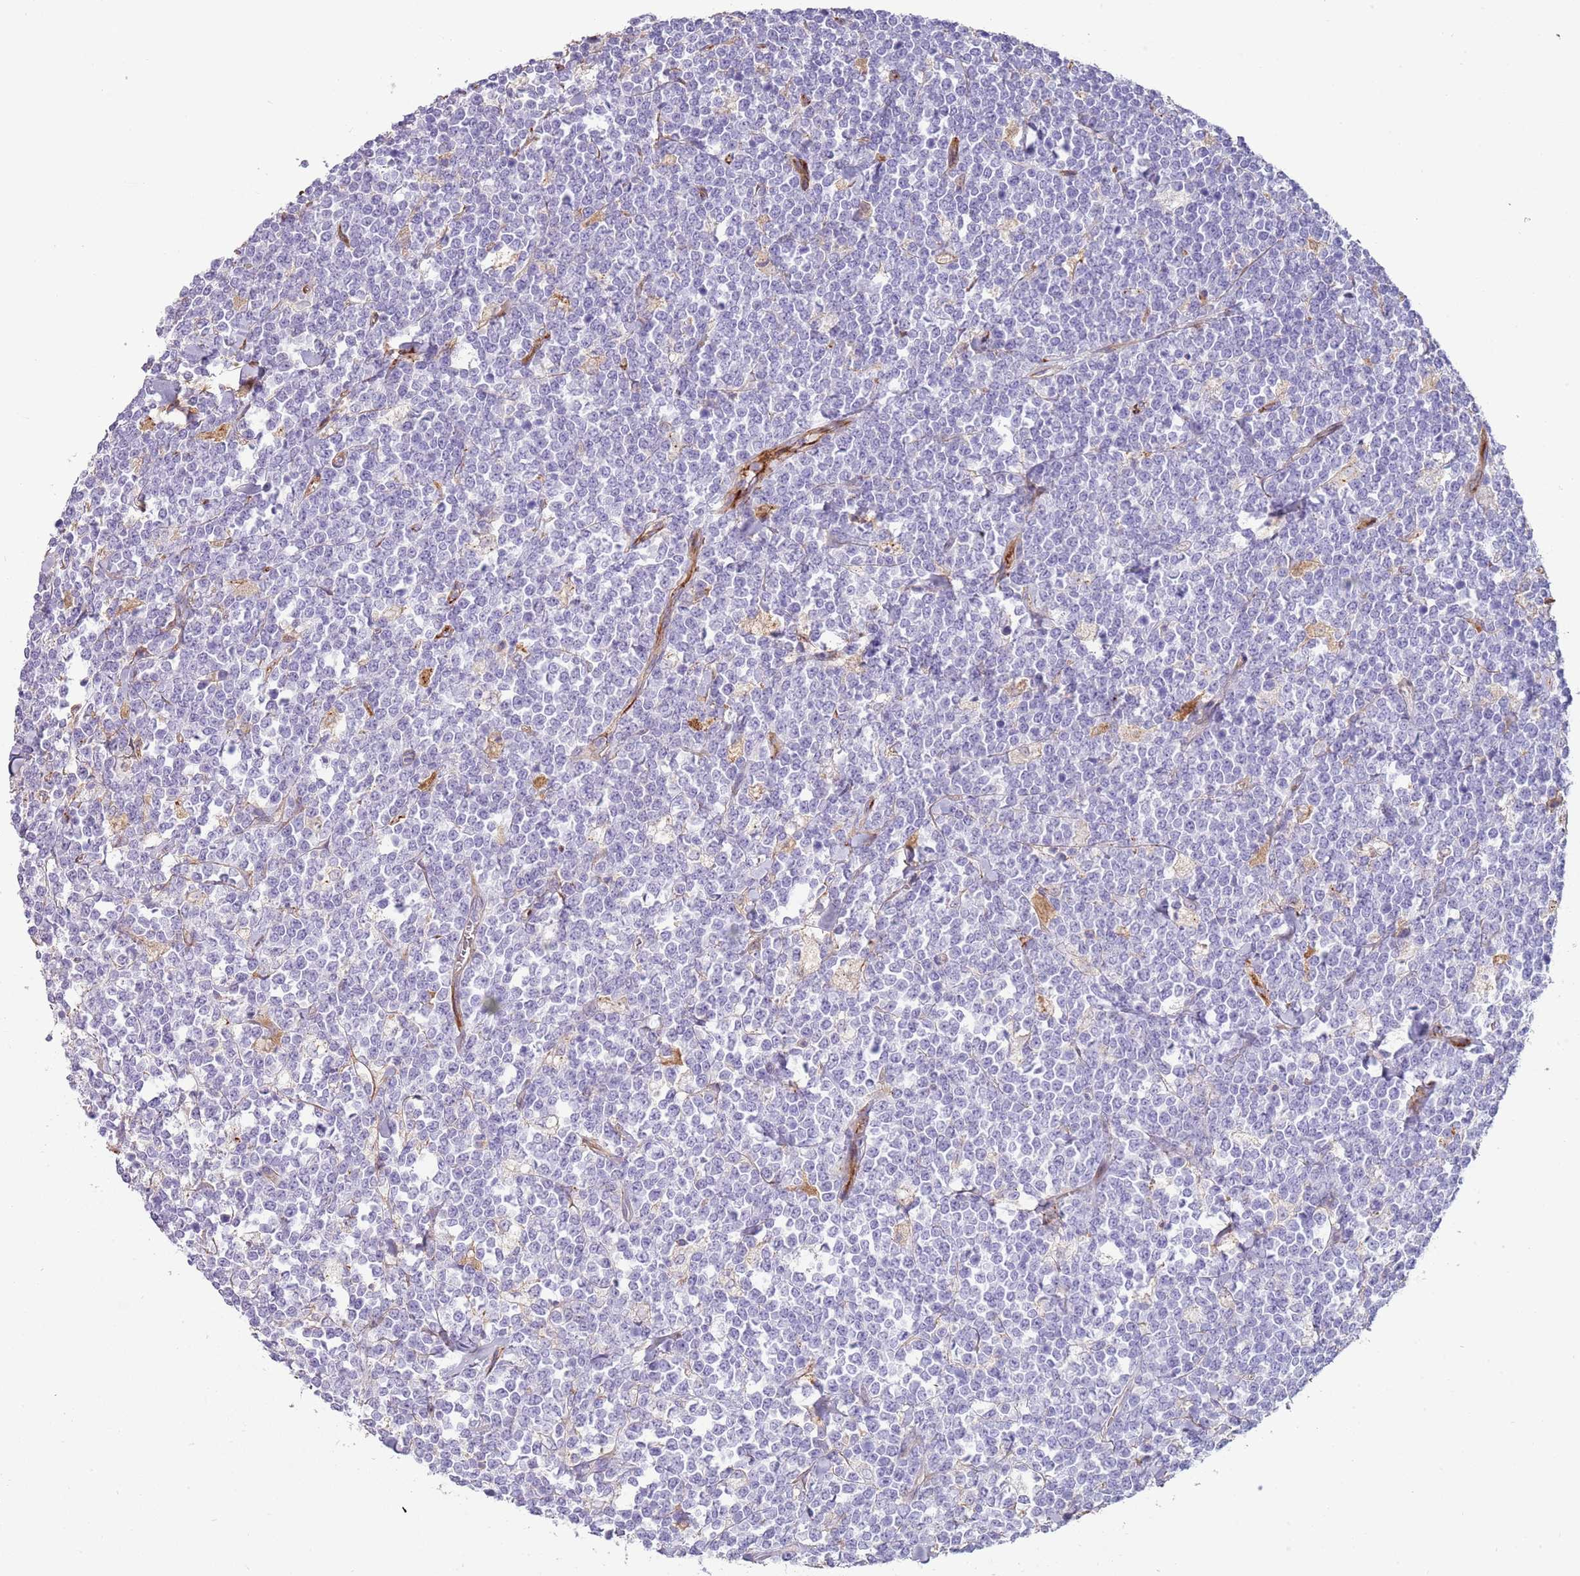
{"staining": {"intensity": "negative", "quantity": "none", "location": "none"}, "tissue": "lymphoma", "cell_type": "Tumor cells", "image_type": "cancer", "snomed": [{"axis": "morphology", "description": "Malignant lymphoma, non-Hodgkin's type, High grade"}, {"axis": "topography", "description": "Small intestine"}], "caption": "IHC photomicrograph of neoplastic tissue: malignant lymphoma, non-Hodgkin's type (high-grade) stained with DAB reveals no significant protein expression in tumor cells. (DAB (3,3'-diaminobenzidine) immunohistochemistry with hematoxylin counter stain).", "gene": "NBPF3", "patient": {"sex": "male", "age": 8}}